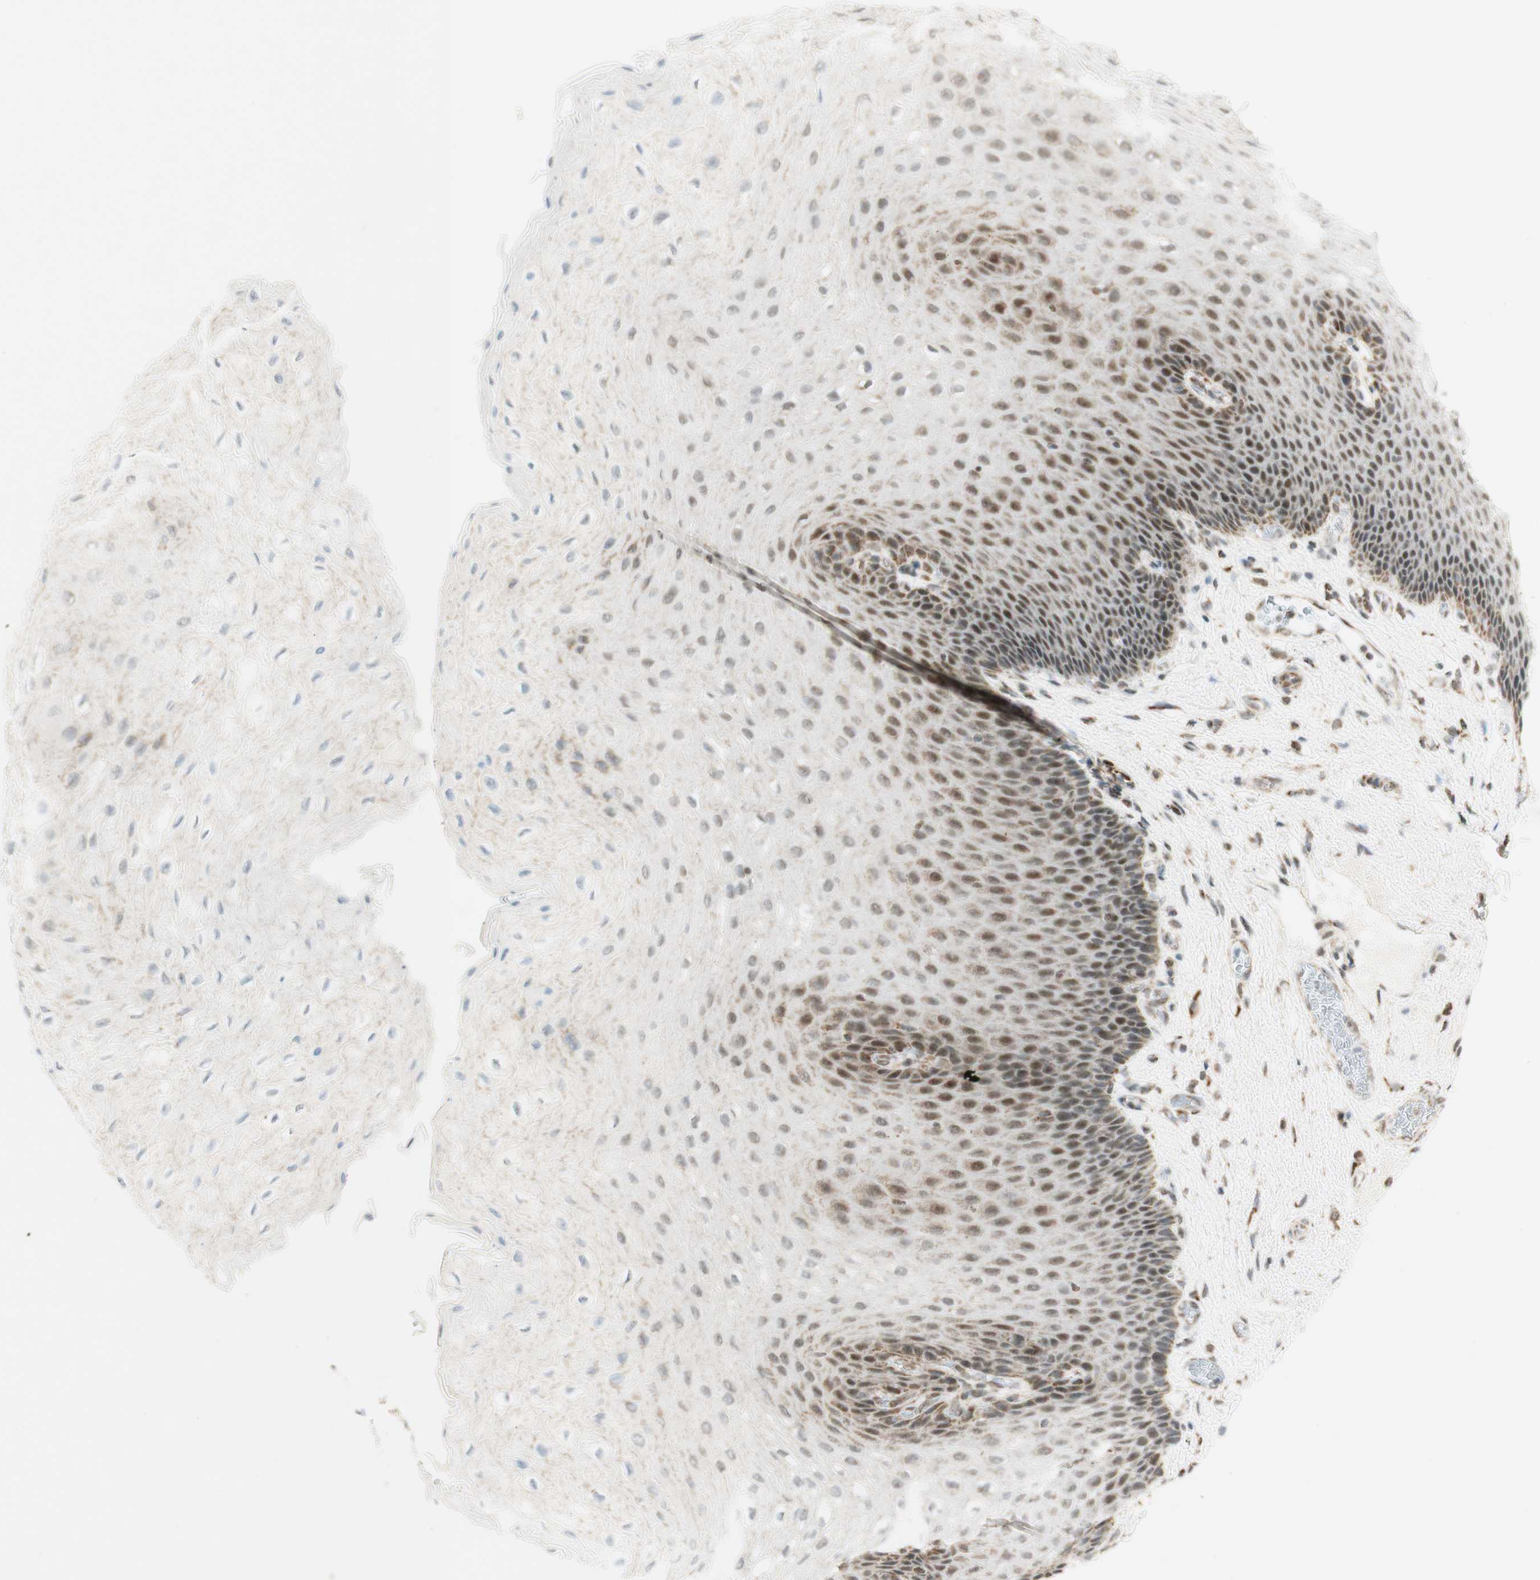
{"staining": {"intensity": "moderate", "quantity": "25%-75%", "location": "nuclear"}, "tissue": "esophagus", "cell_type": "Squamous epithelial cells", "image_type": "normal", "snomed": [{"axis": "morphology", "description": "Normal tissue, NOS"}, {"axis": "topography", "description": "Esophagus"}], "caption": "Protein staining of unremarkable esophagus demonstrates moderate nuclear expression in about 25%-75% of squamous epithelial cells.", "gene": "ZNF782", "patient": {"sex": "female", "age": 72}}